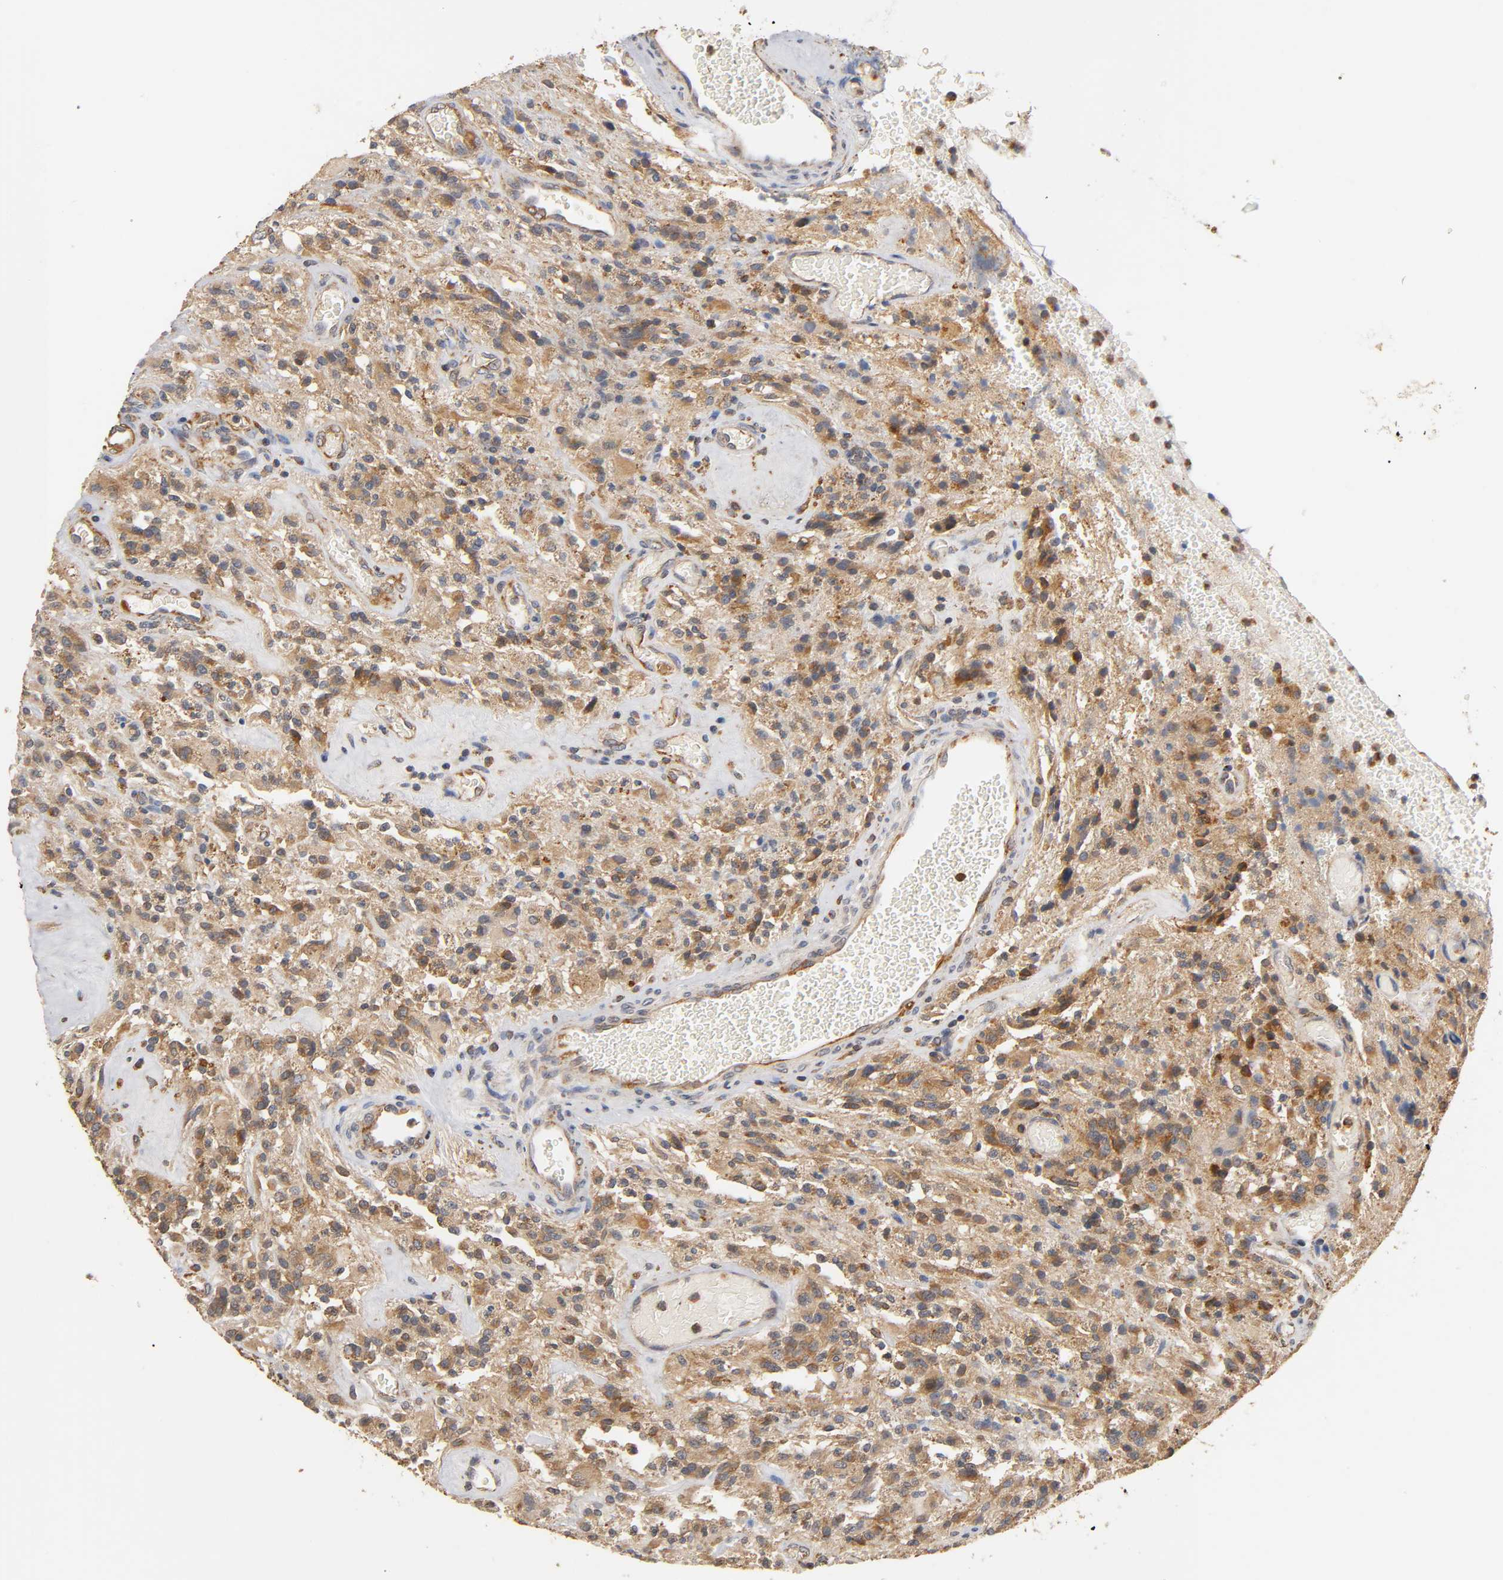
{"staining": {"intensity": "moderate", "quantity": ">75%", "location": "cytoplasmic/membranous"}, "tissue": "glioma", "cell_type": "Tumor cells", "image_type": "cancer", "snomed": [{"axis": "morphology", "description": "Normal tissue, NOS"}, {"axis": "morphology", "description": "Glioma, malignant, High grade"}, {"axis": "topography", "description": "Cerebral cortex"}], "caption": "Glioma was stained to show a protein in brown. There is medium levels of moderate cytoplasmic/membranous staining in approximately >75% of tumor cells.", "gene": "SCAP", "patient": {"sex": "male", "age": 56}}